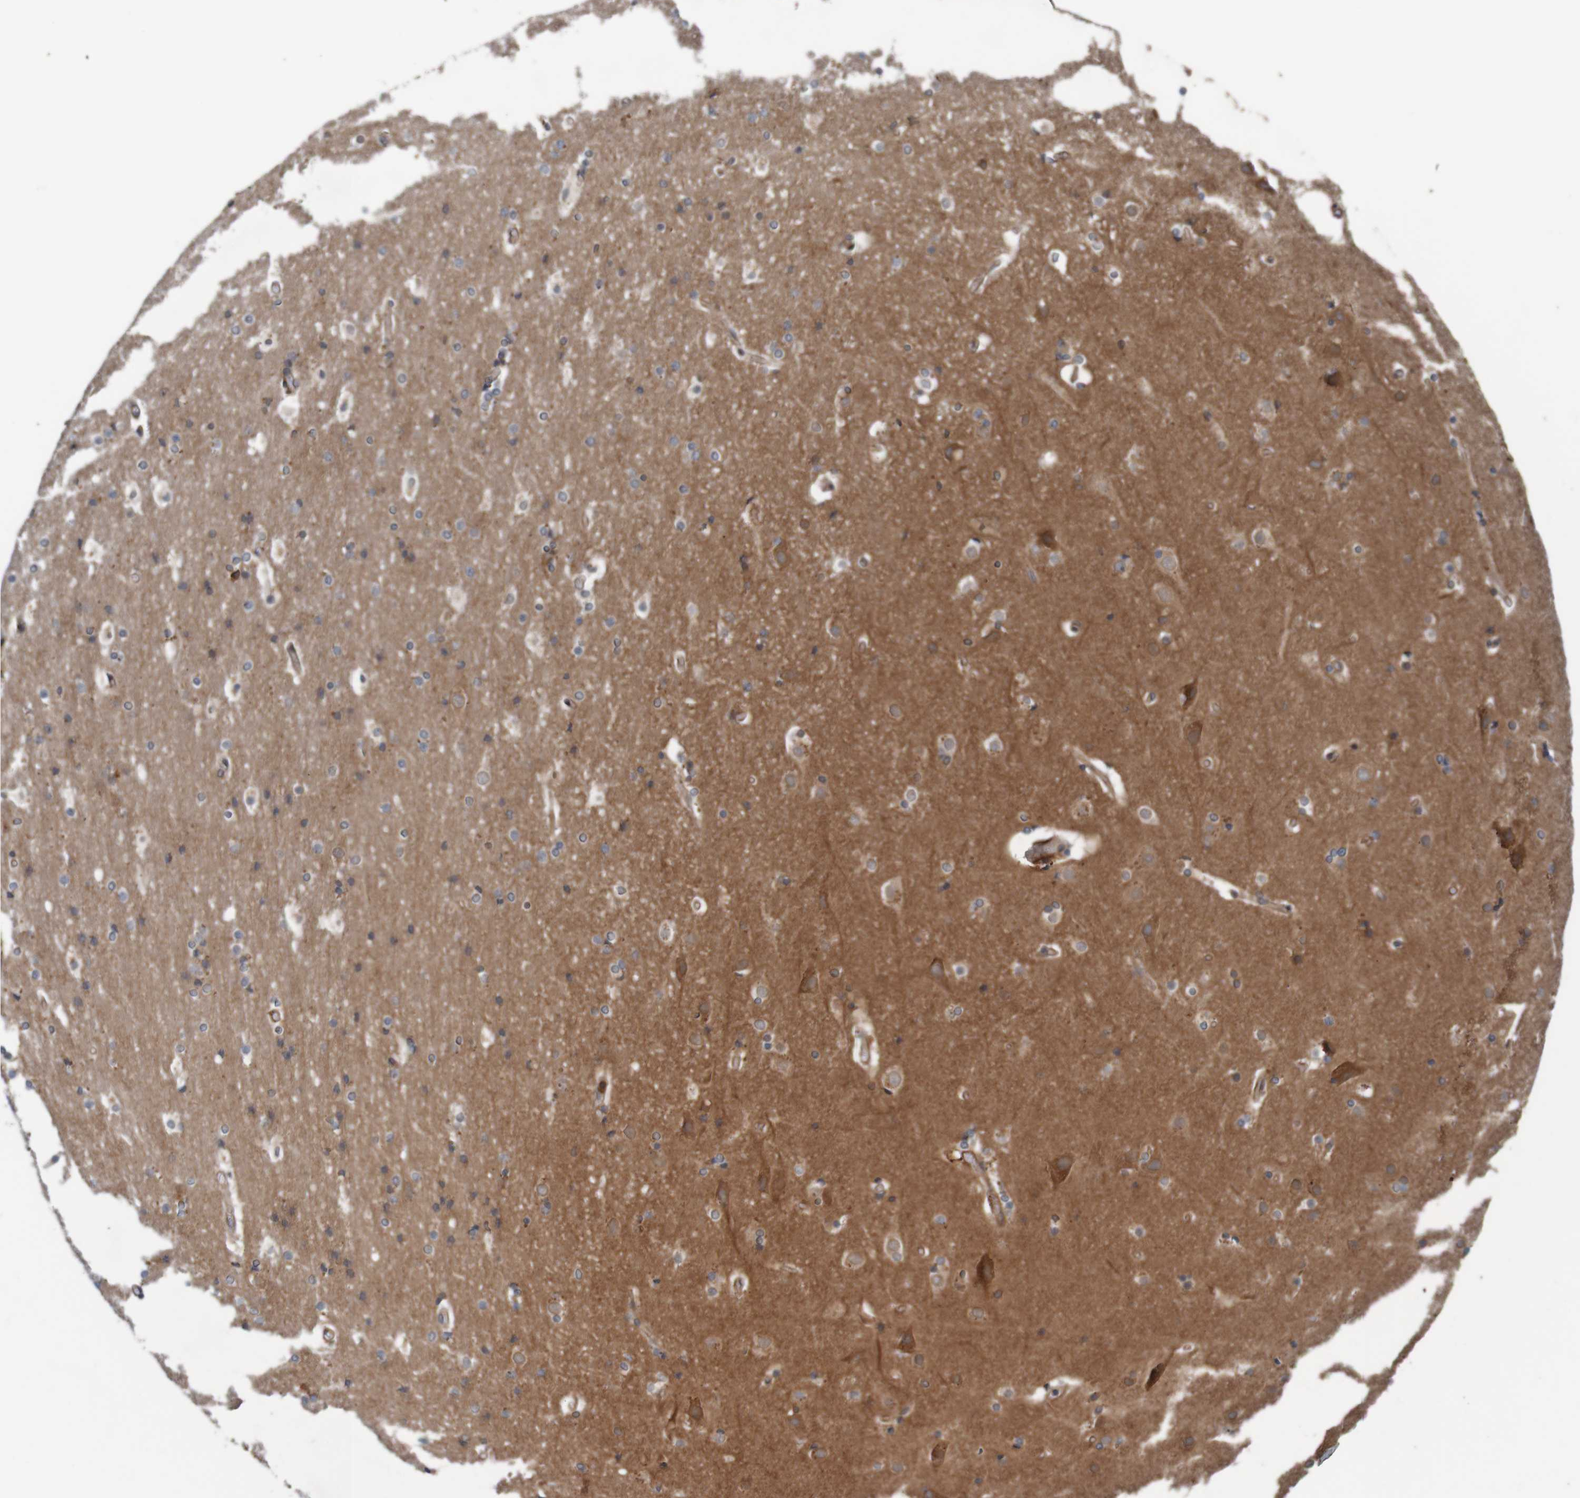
{"staining": {"intensity": "moderate", "quantity": ">75%", "location": "cytoplasmic/membranous"}, "tissue": "cerebral cortex", "cell_type": "Endothelial cells", "image_type": "normal", "snomed": [{"axis": "morphology", "description": "Normal tissue, NOS"}, {"axis": "topography", "description": "Cerebral cortex"}], "caption": "High-power microscopy captured an immunohistochemistry (IHC) histopathology image of benign cerebral cortex, revealing moderate cytoplasmic/membranous staining in approximately >75% of endothelial cells. The protein is stained brown, and the nuclei are stained in blue (DAB (3,3'-diaminobenzidine) IHC with brightfield microscopy, high magnification).", "gene": "ARHGEF11", "patient": {"sex": "male", "age": 57}}